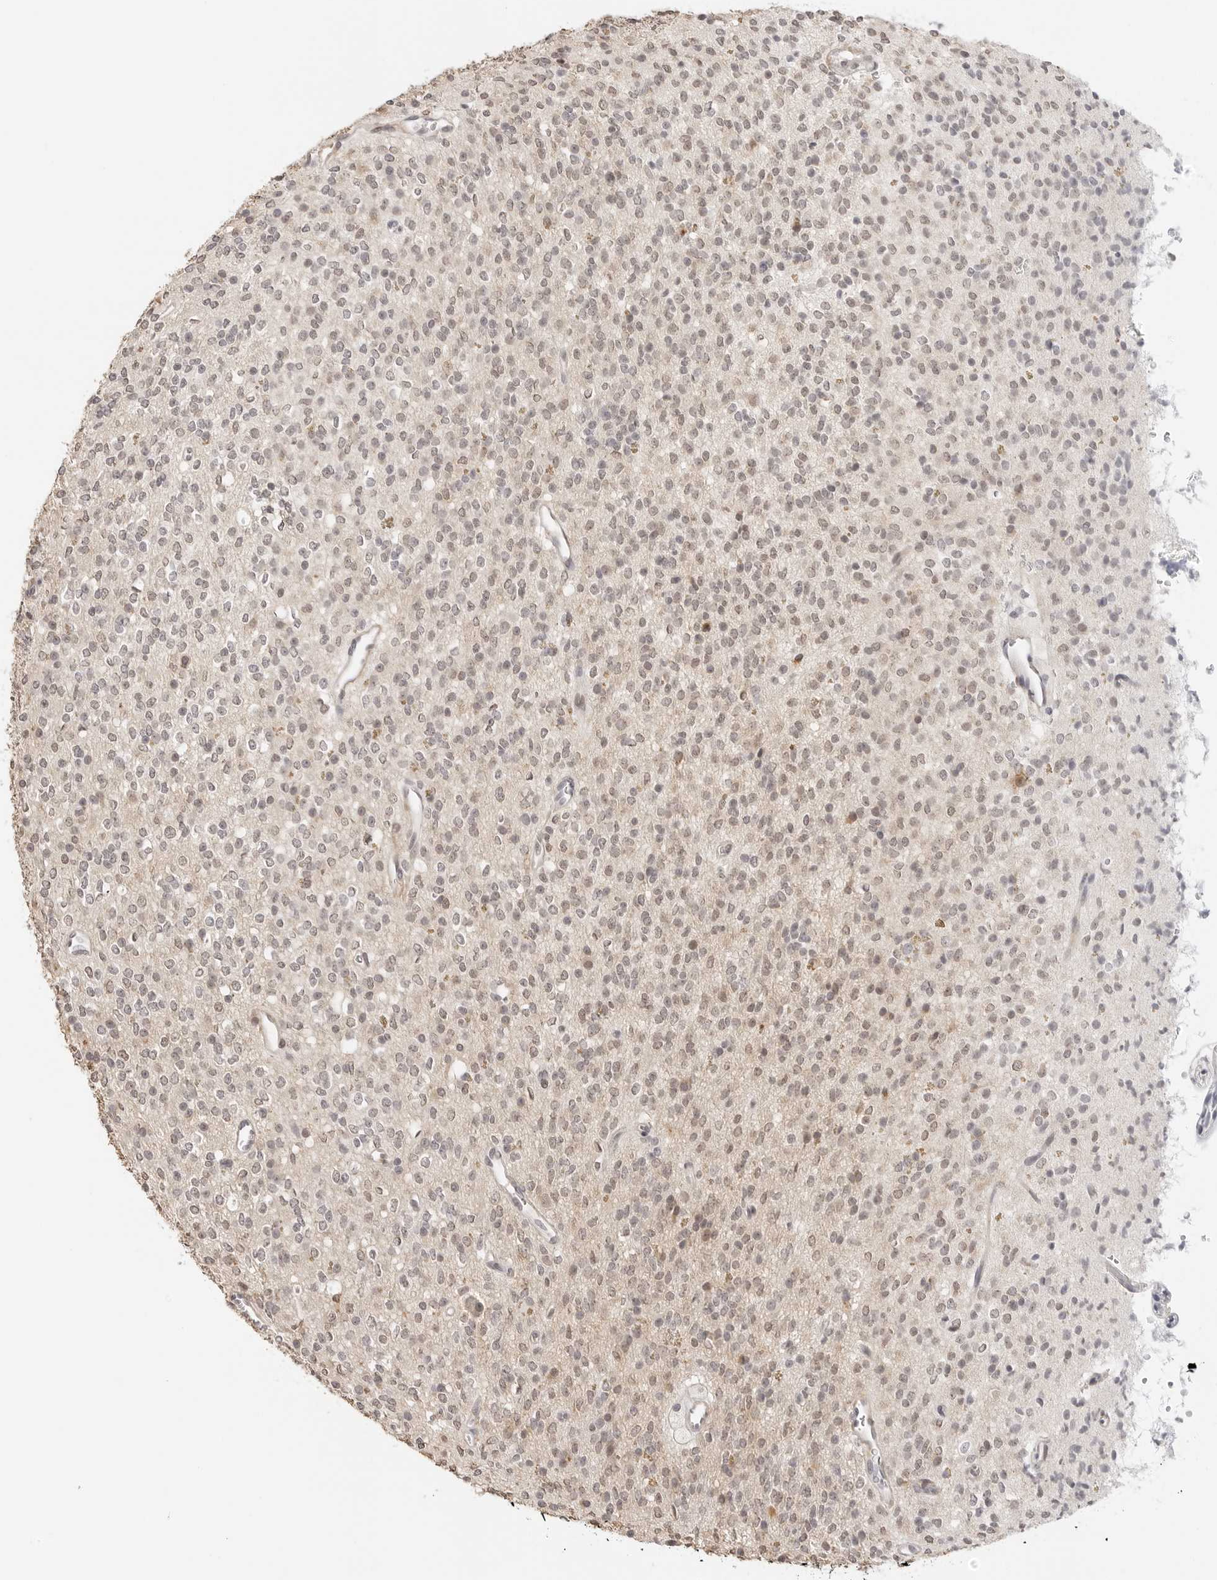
{"staining": {"intensity": "negative", "quantity": "none", "location": "none"}, "tissue": "glioma", "cell_type": "Tumor cells", "image_type": "cancer", "snomed": [{"axis": "morphology", "description": "Glioma, malignant, High grade"}, {"axis": "topography", "description": "Brain"}], "caption": "The photomicrograph demonstrates no staining of tumor cells in glioma.", "gene": "PCDH19", "patient": {"sex": "male", "age": 34}}